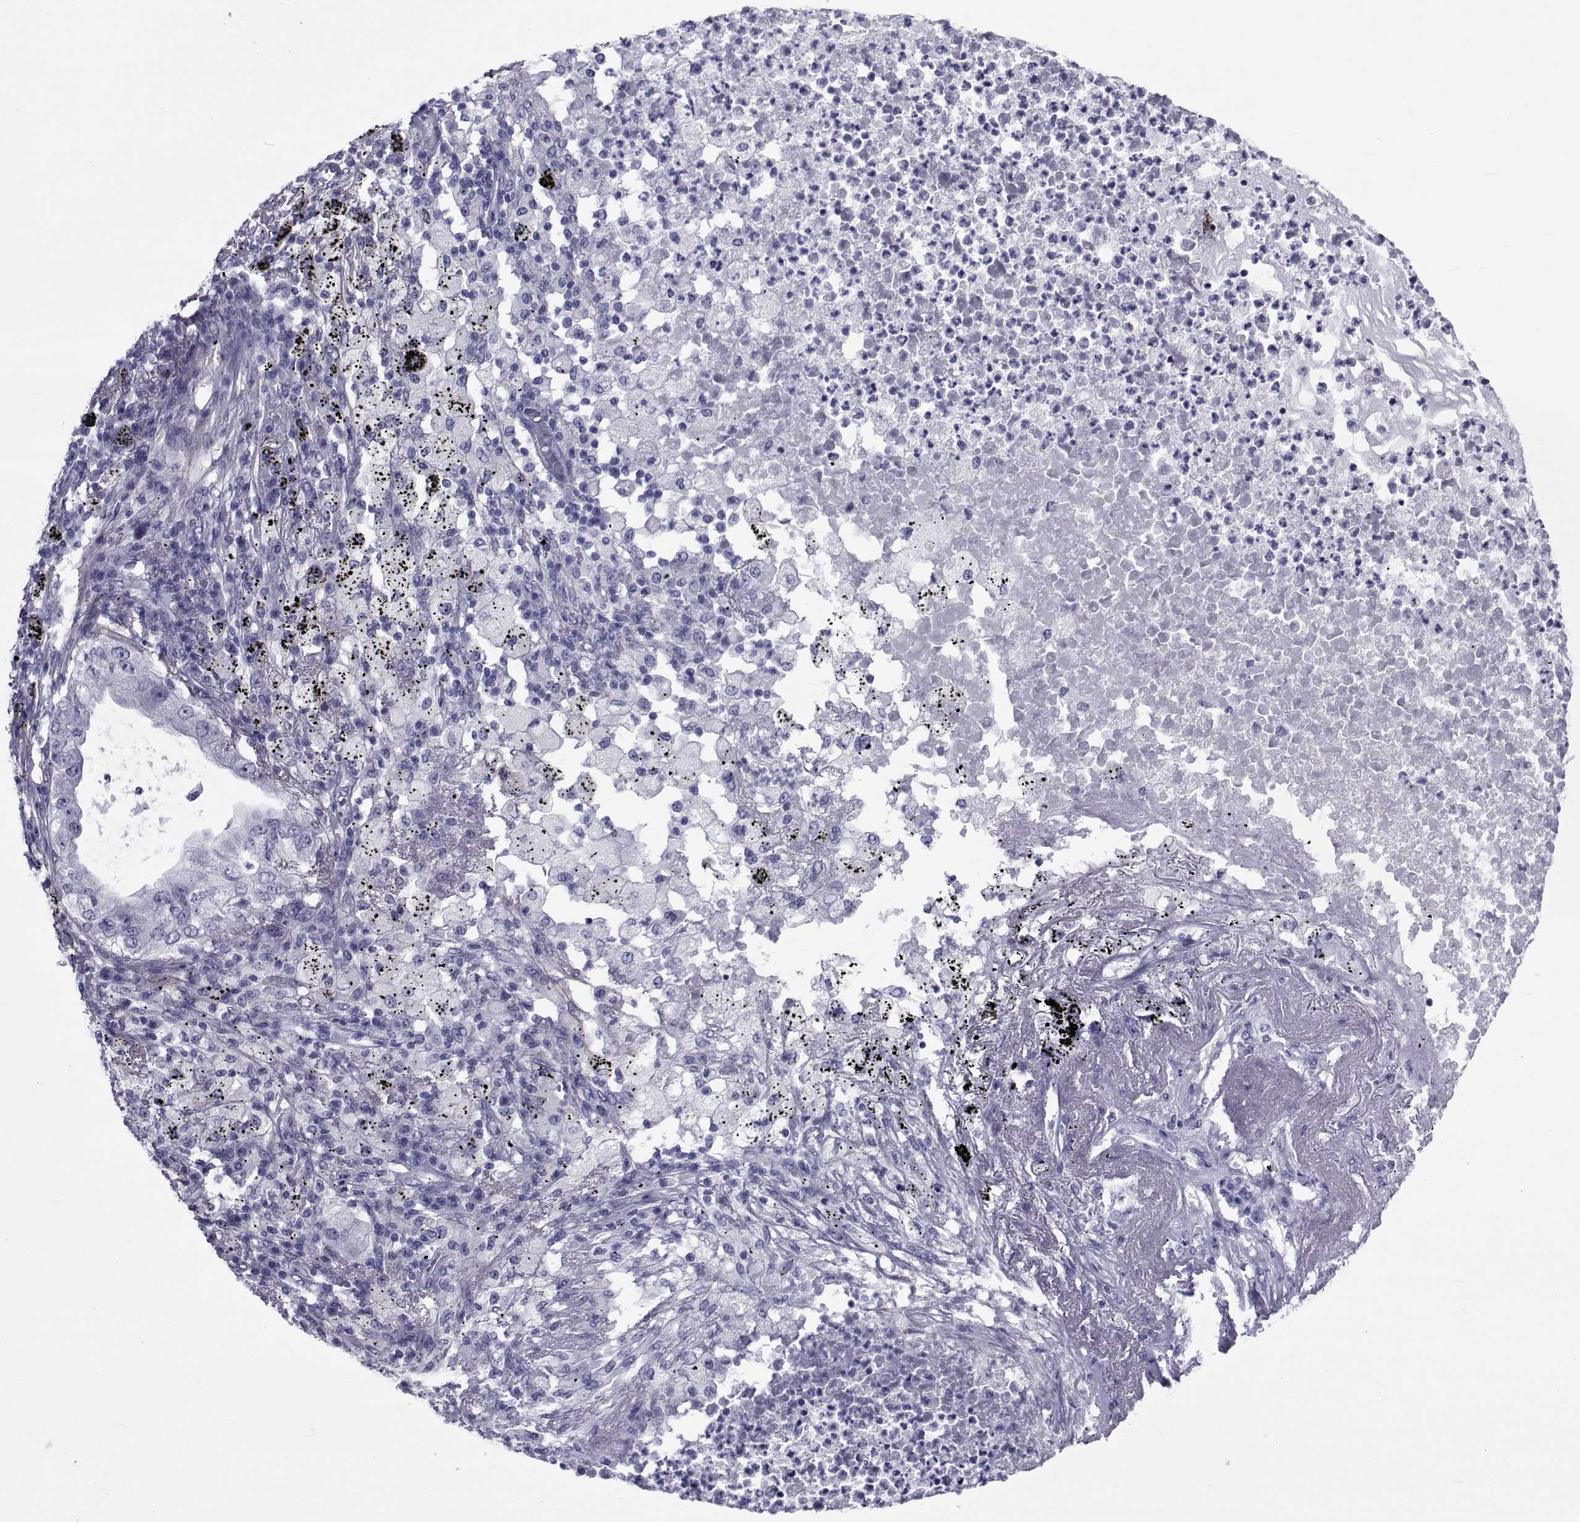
{"staining": {"intensity": "negative", "quantity": "none", "location": "none"}, "tissue": "lung cancer", "cell_type": "Tumor cells", "image_type": "cancer", "snomed": [{"axis": "morphology", "description": "Adenocarcinoma, NOS"}, {"axis": "topography", "description": "Lung"}], "caption": "This is a image of immunohistochemistry staining of lung adenocarcinoma, which shows no staining in tumor cells. (Stains: DAB IHC with hematoxylin counter stain, Microscopy: brightfield microscopy at high magnification).", "gene": "GKAP1", "patient": {"sex": "female", "age": 73}}